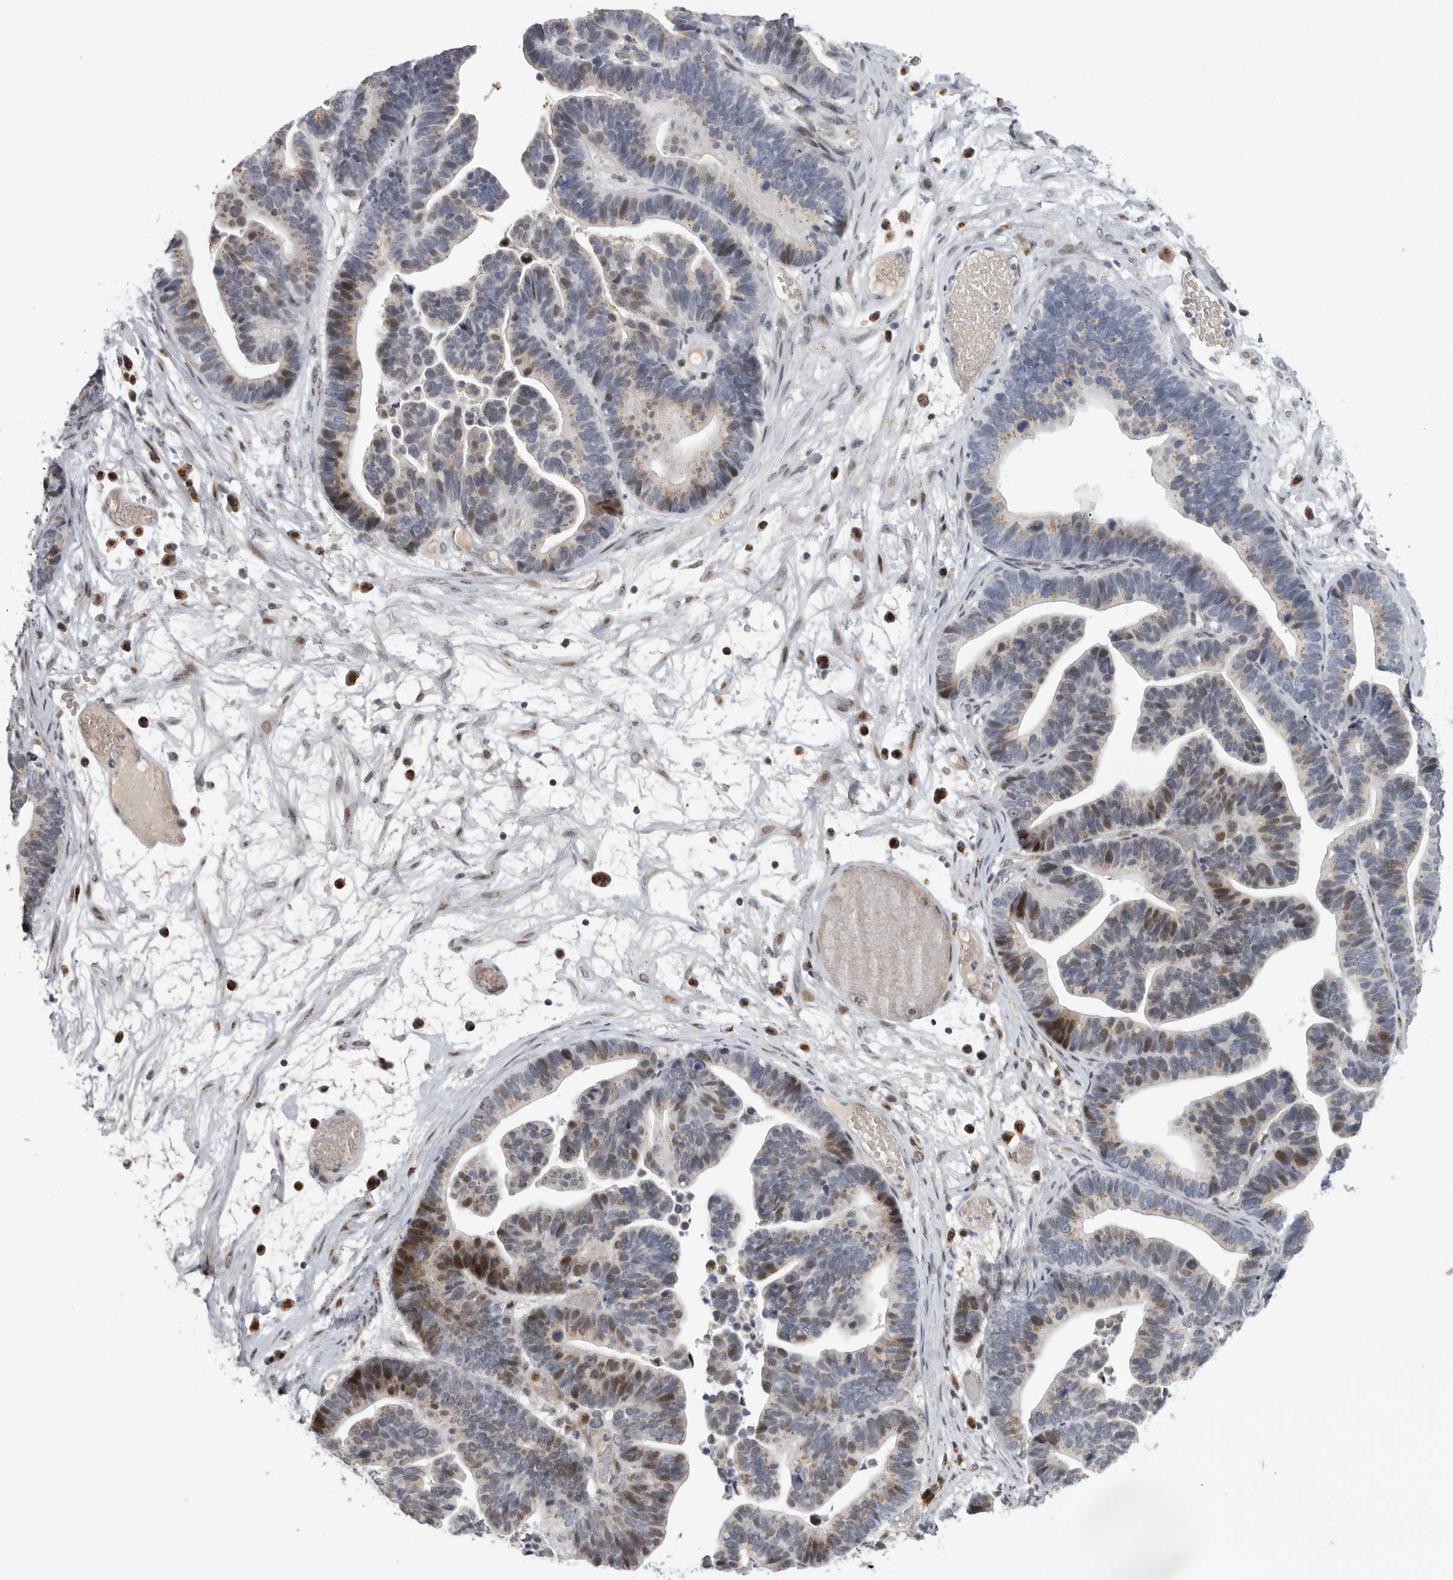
{"staining": {"intensity": "moderate", "quantity": "<25%", "location": "cytoplasmic/membranous,nuclear"}, "tissue": "ovarian cancer", "cell_type": "Tumor cells", "image_type": "cancer", "snomed": [{"axis": "morphology", "description": "Cystadenocarcinoma, serous, NOS"}, {"axis": "topography", "description": "Ovary"}], "caption": "Protein expression analysis of ovarian cancer demonstrates moderate cytoplasmic/membranous and nuclear expression in approximately <25% of tumor cells.", "gene": "PCMTD1", "patient": {"sex": "female", "age": 56}}